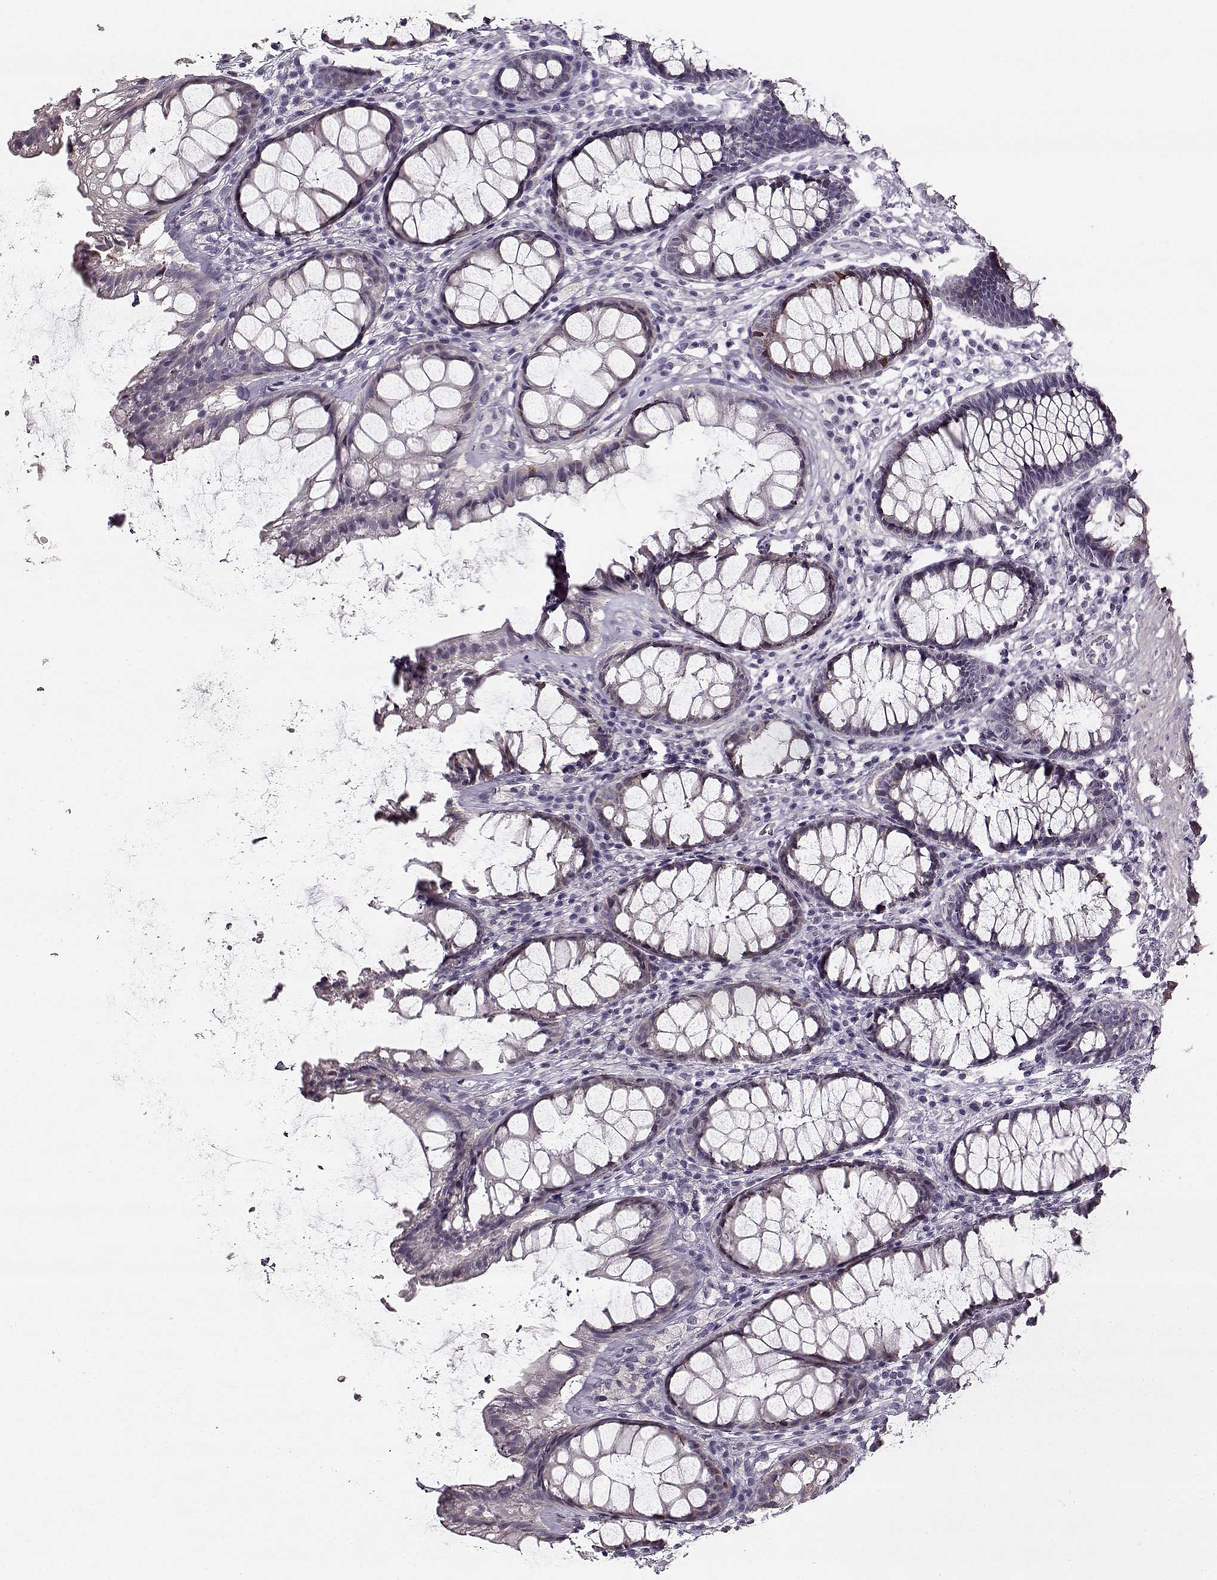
{"staining": {"intensity": "negative", "quantity": "none", "location": "none"}, "tissue": "rectum", "cell_type": "Glandular cells", "image_type": "normal", "snomed": [{"axis": "morphology", "description": "Normal tissue, NOS"}, {"axis": "topography", "description": "Rectum"}], "caption": "High power microscopy photomicrograph of an IHC histopathology image of normal rectum, revealing no significant expression in glandular cells.", "gene": "MAP6D1", "patient": {"sex": "male", "age": 72}}